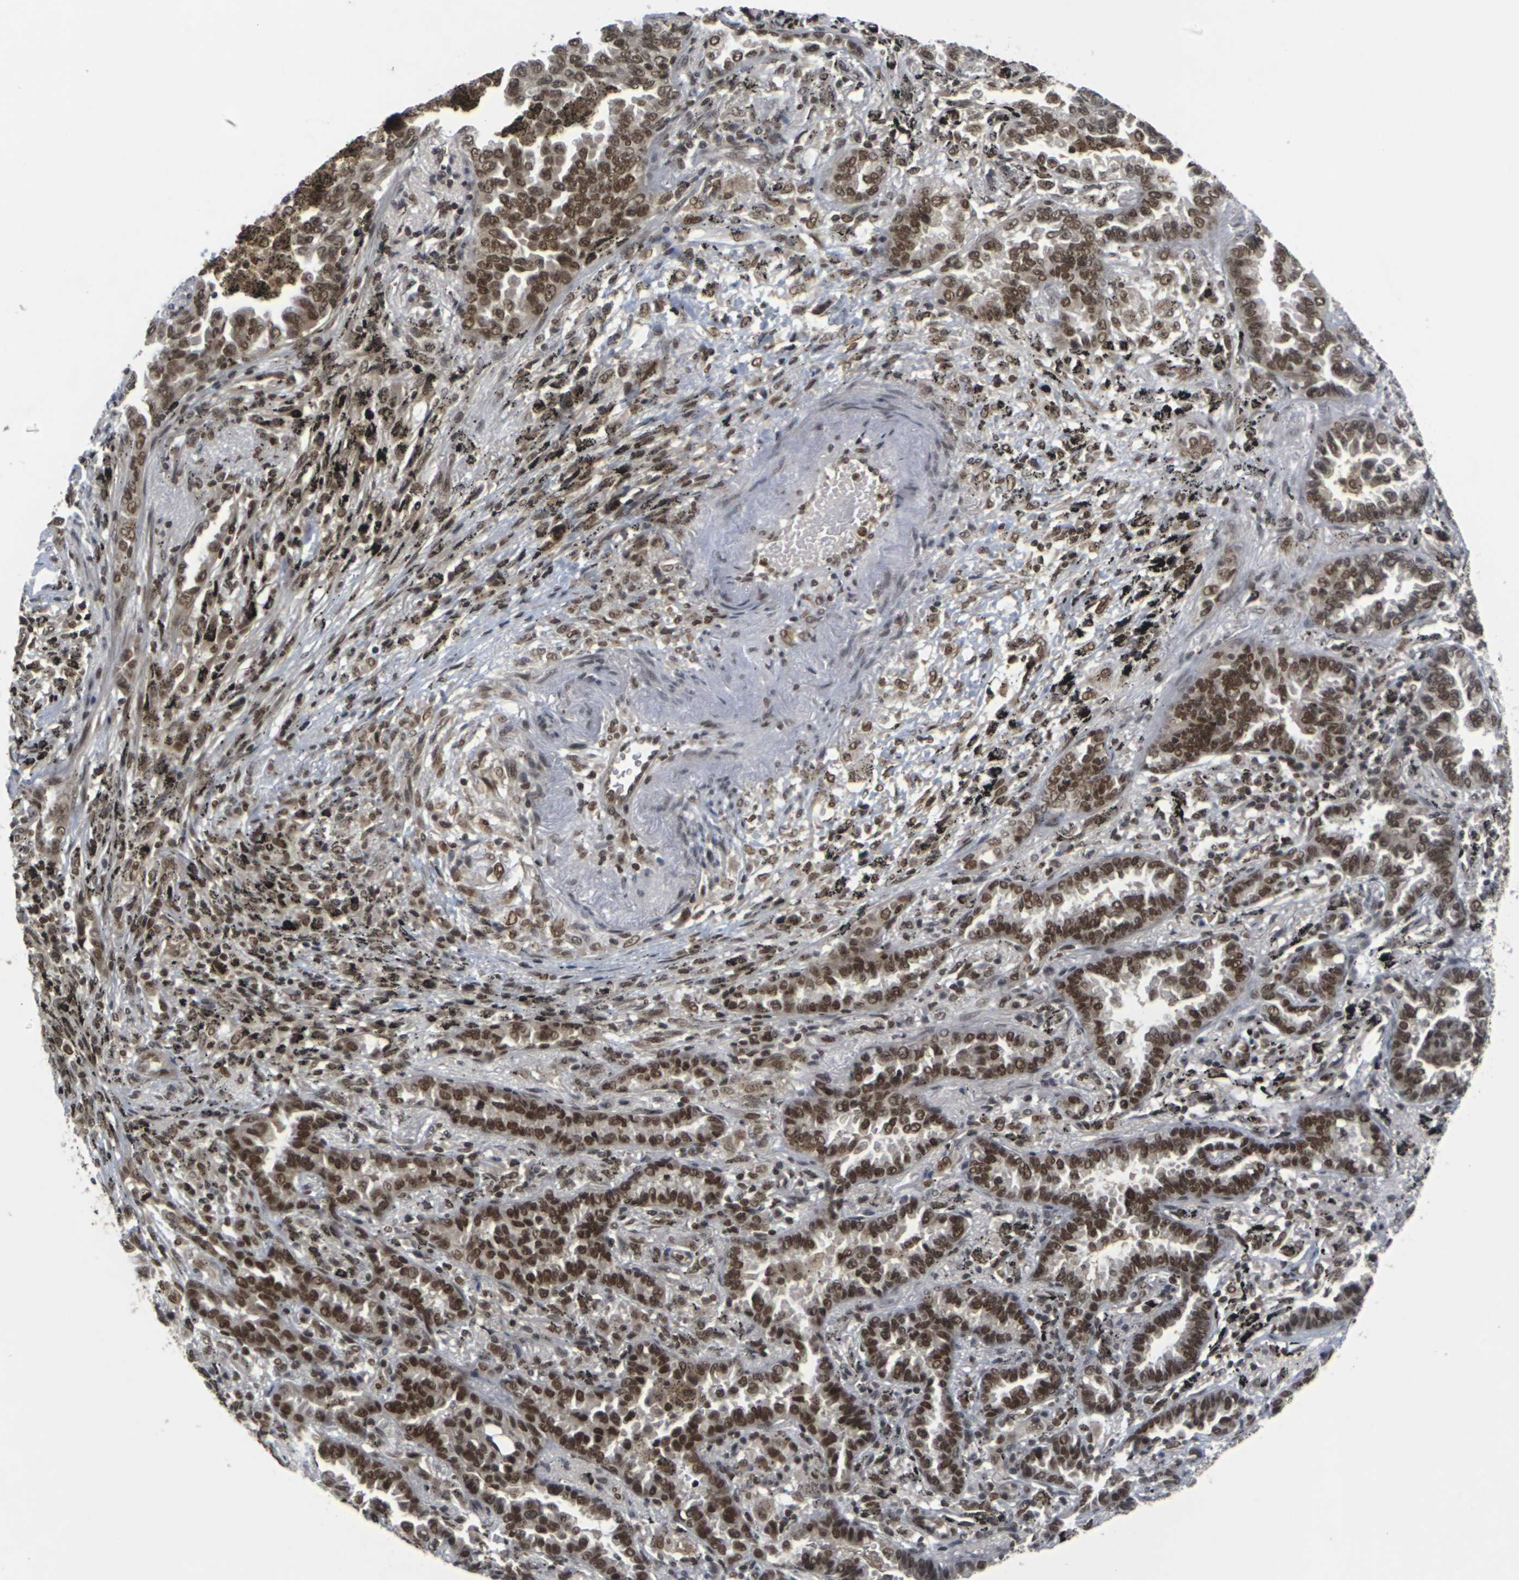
{"staining": {"intensity": "moderate", "quantity": ">75%", "location": "cytoplasmic/membranous,nuclear"}, "tissue": "lung cancer", "cell_type": "Tumor cells", "image_type": "cancer", "snomed": [{"axis": "morphology", "description": "Normal tissue, NOS"}, {"axis": "morphology", "description": "Adenocarcinoma, NOS"}, {"axis": "topography", "description": "Lung"}], "caption": "This is an image of immunohistochemistry (IHC) staining of adenocarcinoma (lung), which shows moderate expression in the cytoplasmic/membranous and nuclear of tumor cells.", "gene": "NELFA", "patient": {"sex": "male", "age": 59}}